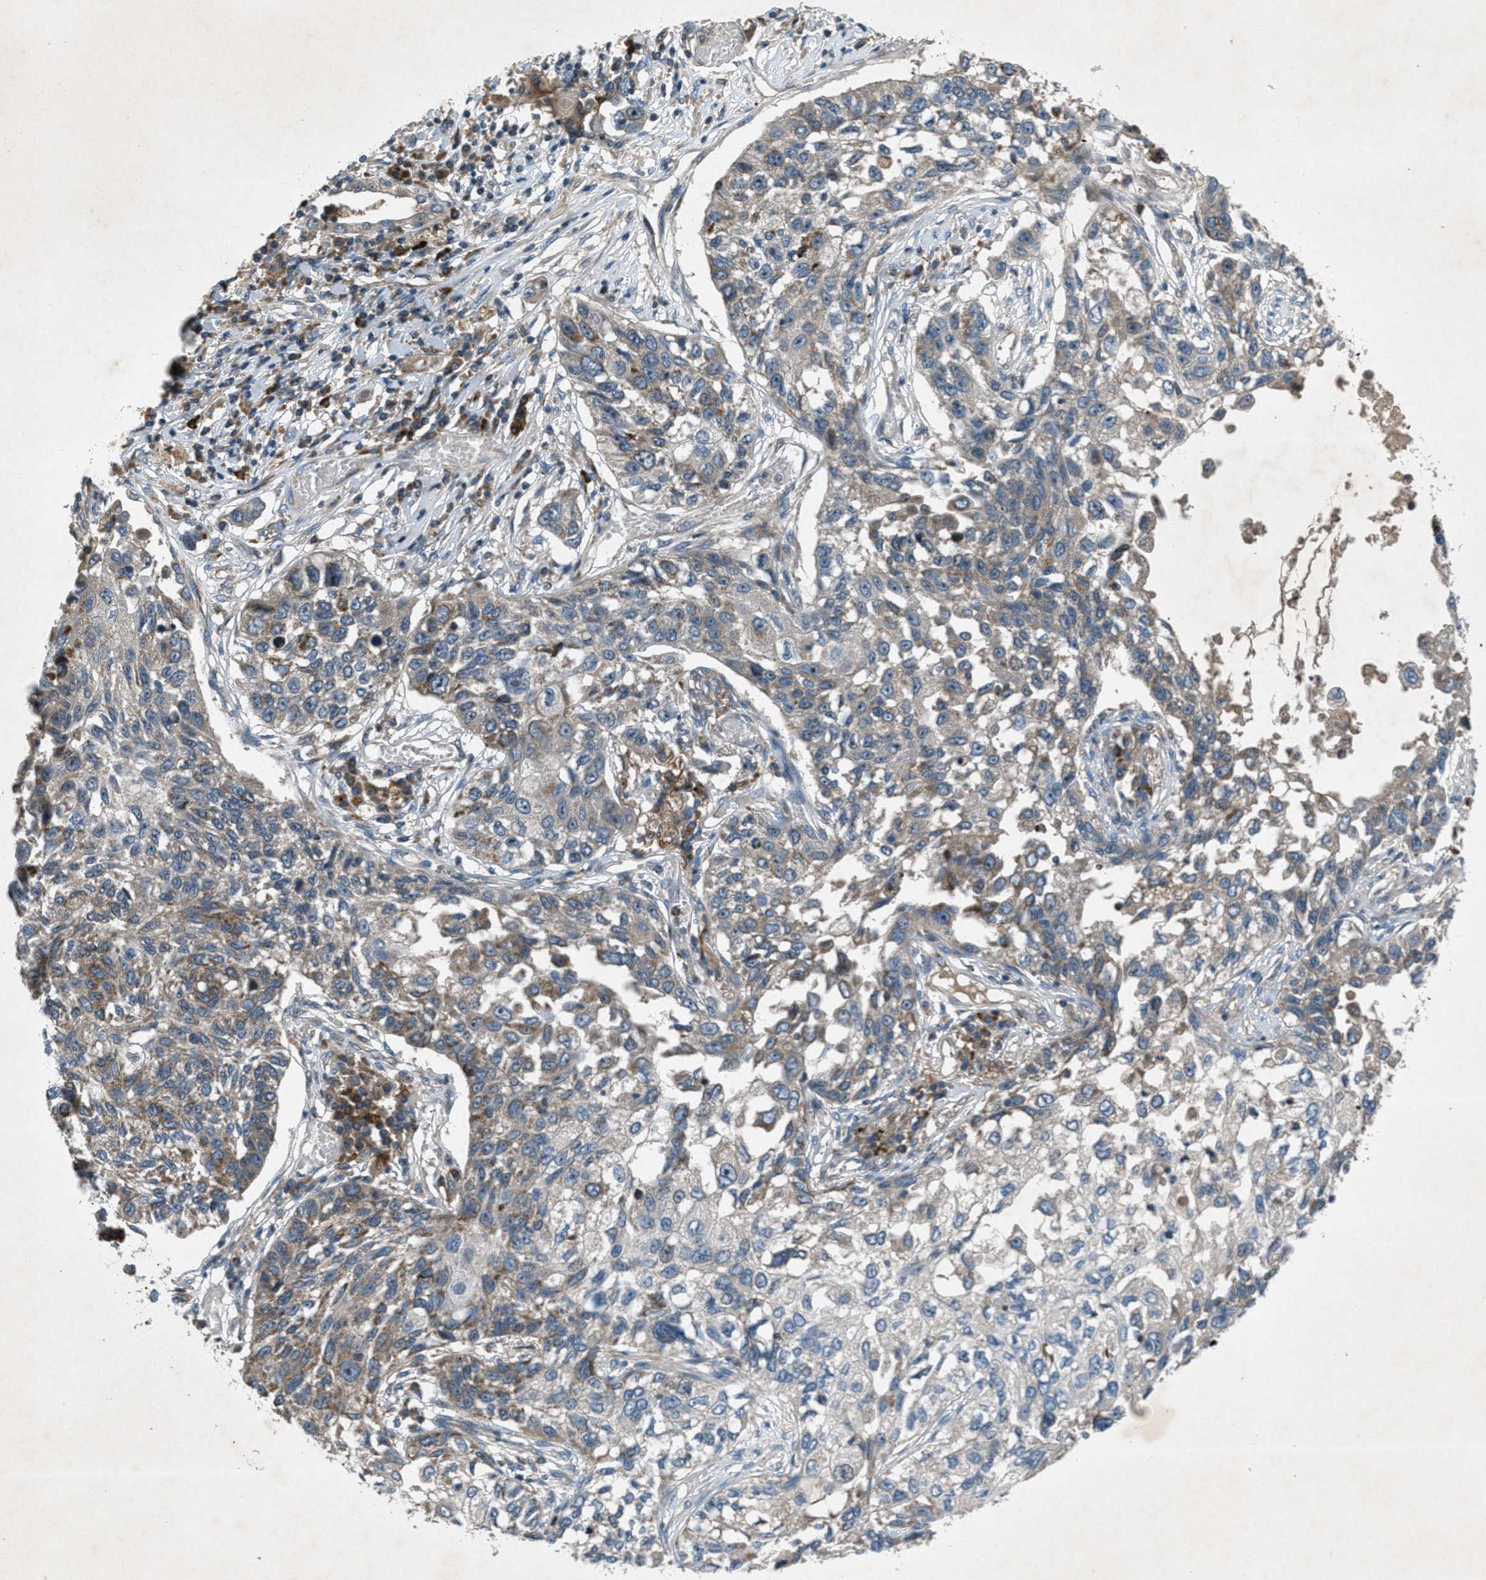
{"staining": {"intensity": "moderate", "quantity": "25%-75%", "location": "cytoplasmic/membranous"}, "tissue": "lung cancer", "cell_type": "Tumor cells", "image_type": "cancer", "snomed": [{"axis": "morphology", "description": "Squamous cell carcinoma, NOS"}, {"axis": "topography", "description": "Lung"}], "caption": "Protein analysis of lung cancer (squamous cell carcinoma) tissue demonstrates moderate cytoplasmic/membranous expression in about 25%-75% of tumor cells.", "gene": "CLEC2D", "patient": {"sex": "male", "age": 71}}